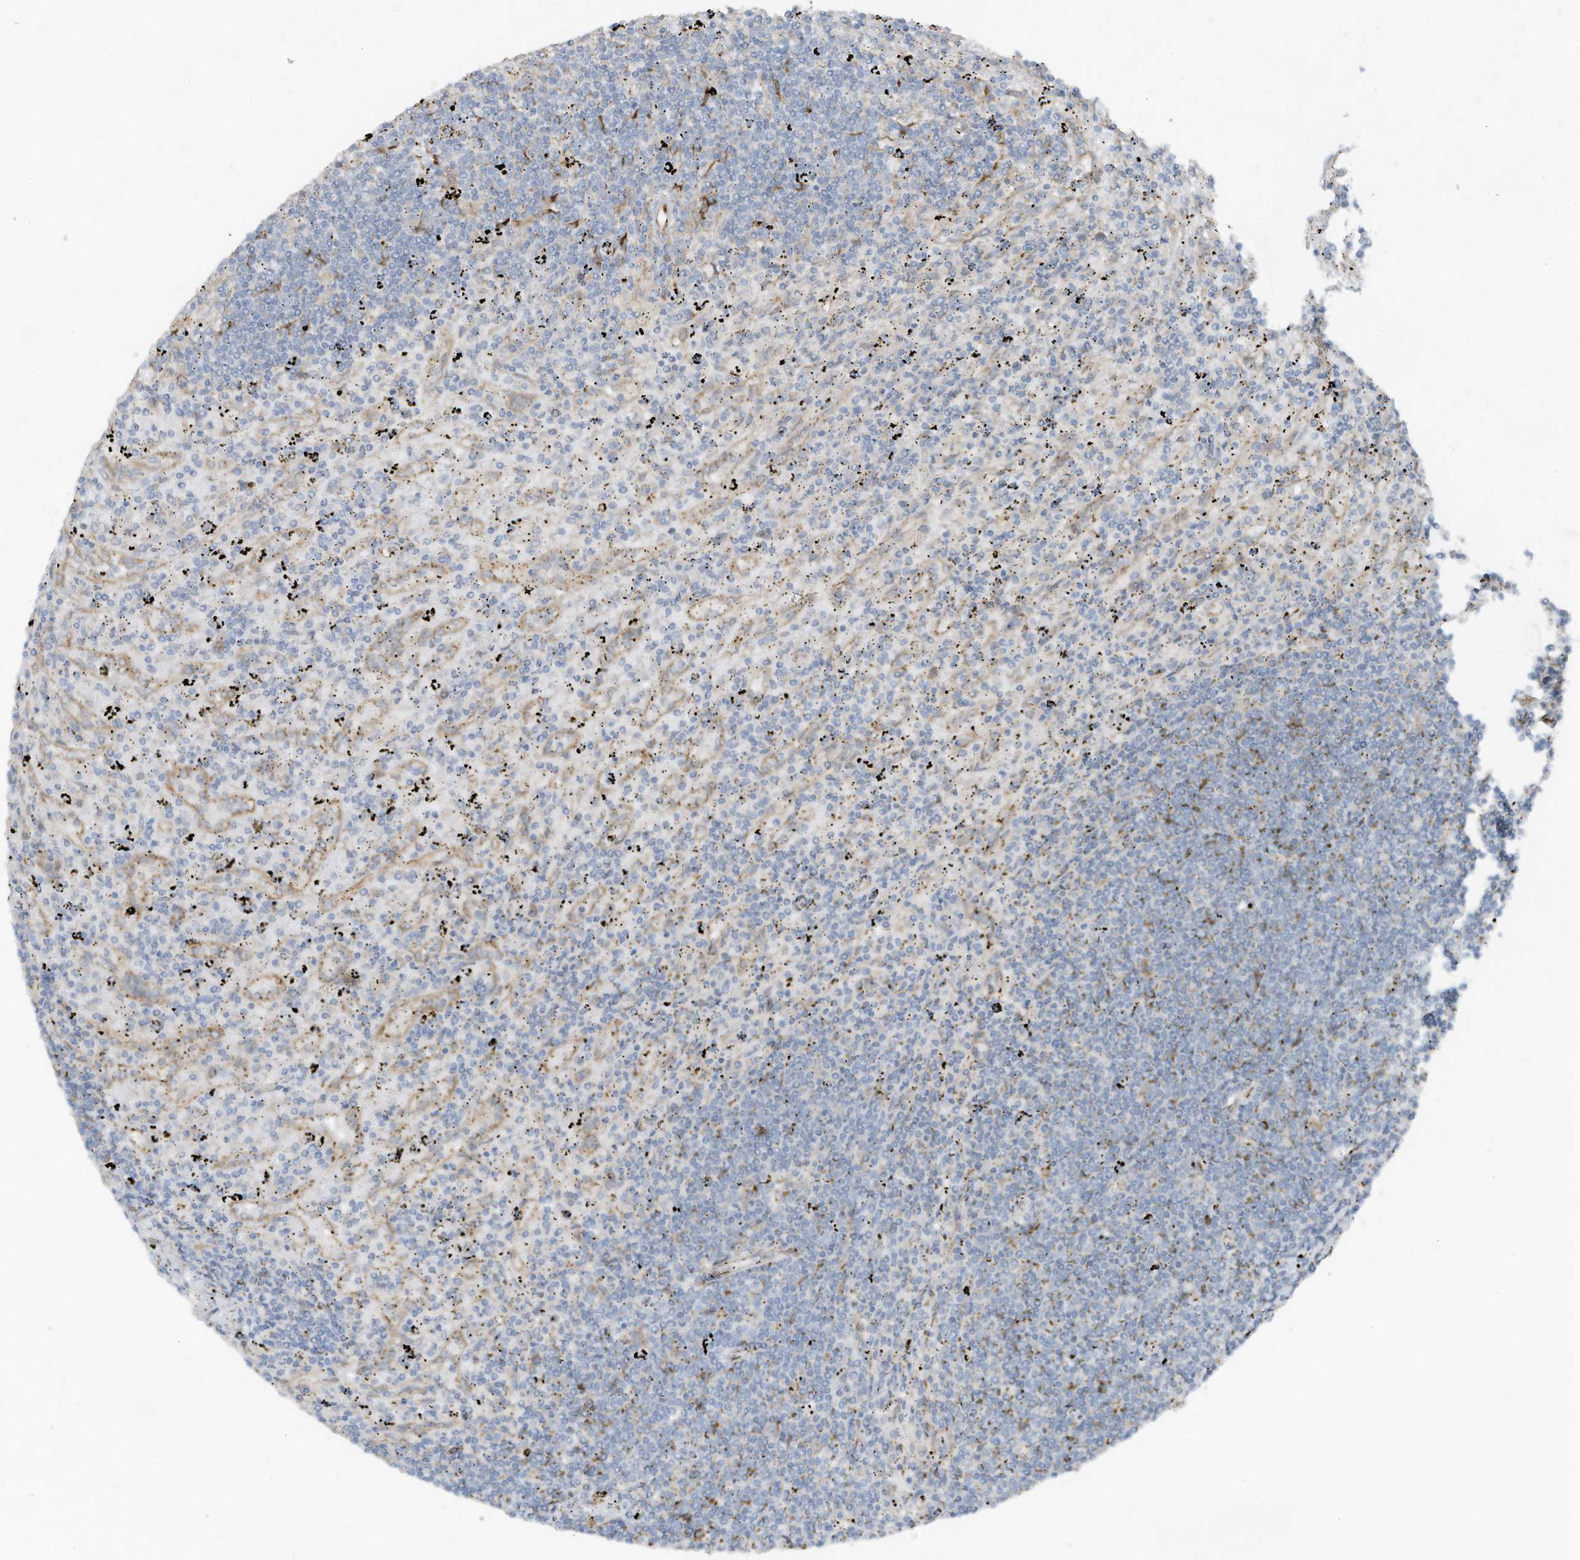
{"staining": {"intensity": "negative", "quantity": "none", "location": "none"}, "tissue": "lymphoma", "cell_type": "Tumor cells", "image_type": "cancer", "snomed": [{"axis": "morphology", "description": "Malignant lymphoma, non-Hodgkin's type, Low grade"}, {"axis": "topography", "description": "Spleen"}], "caption": "This histopathology image is of malignant lymphoma, non-Hodgkin's type (low-grade) stained with IHC to label a protein in brown with the nuclei are counter-stained blue. There is no expression in tumor cells.", "gene": "ARHGEF33", "patient": {"sex": "male", "age": 76}}